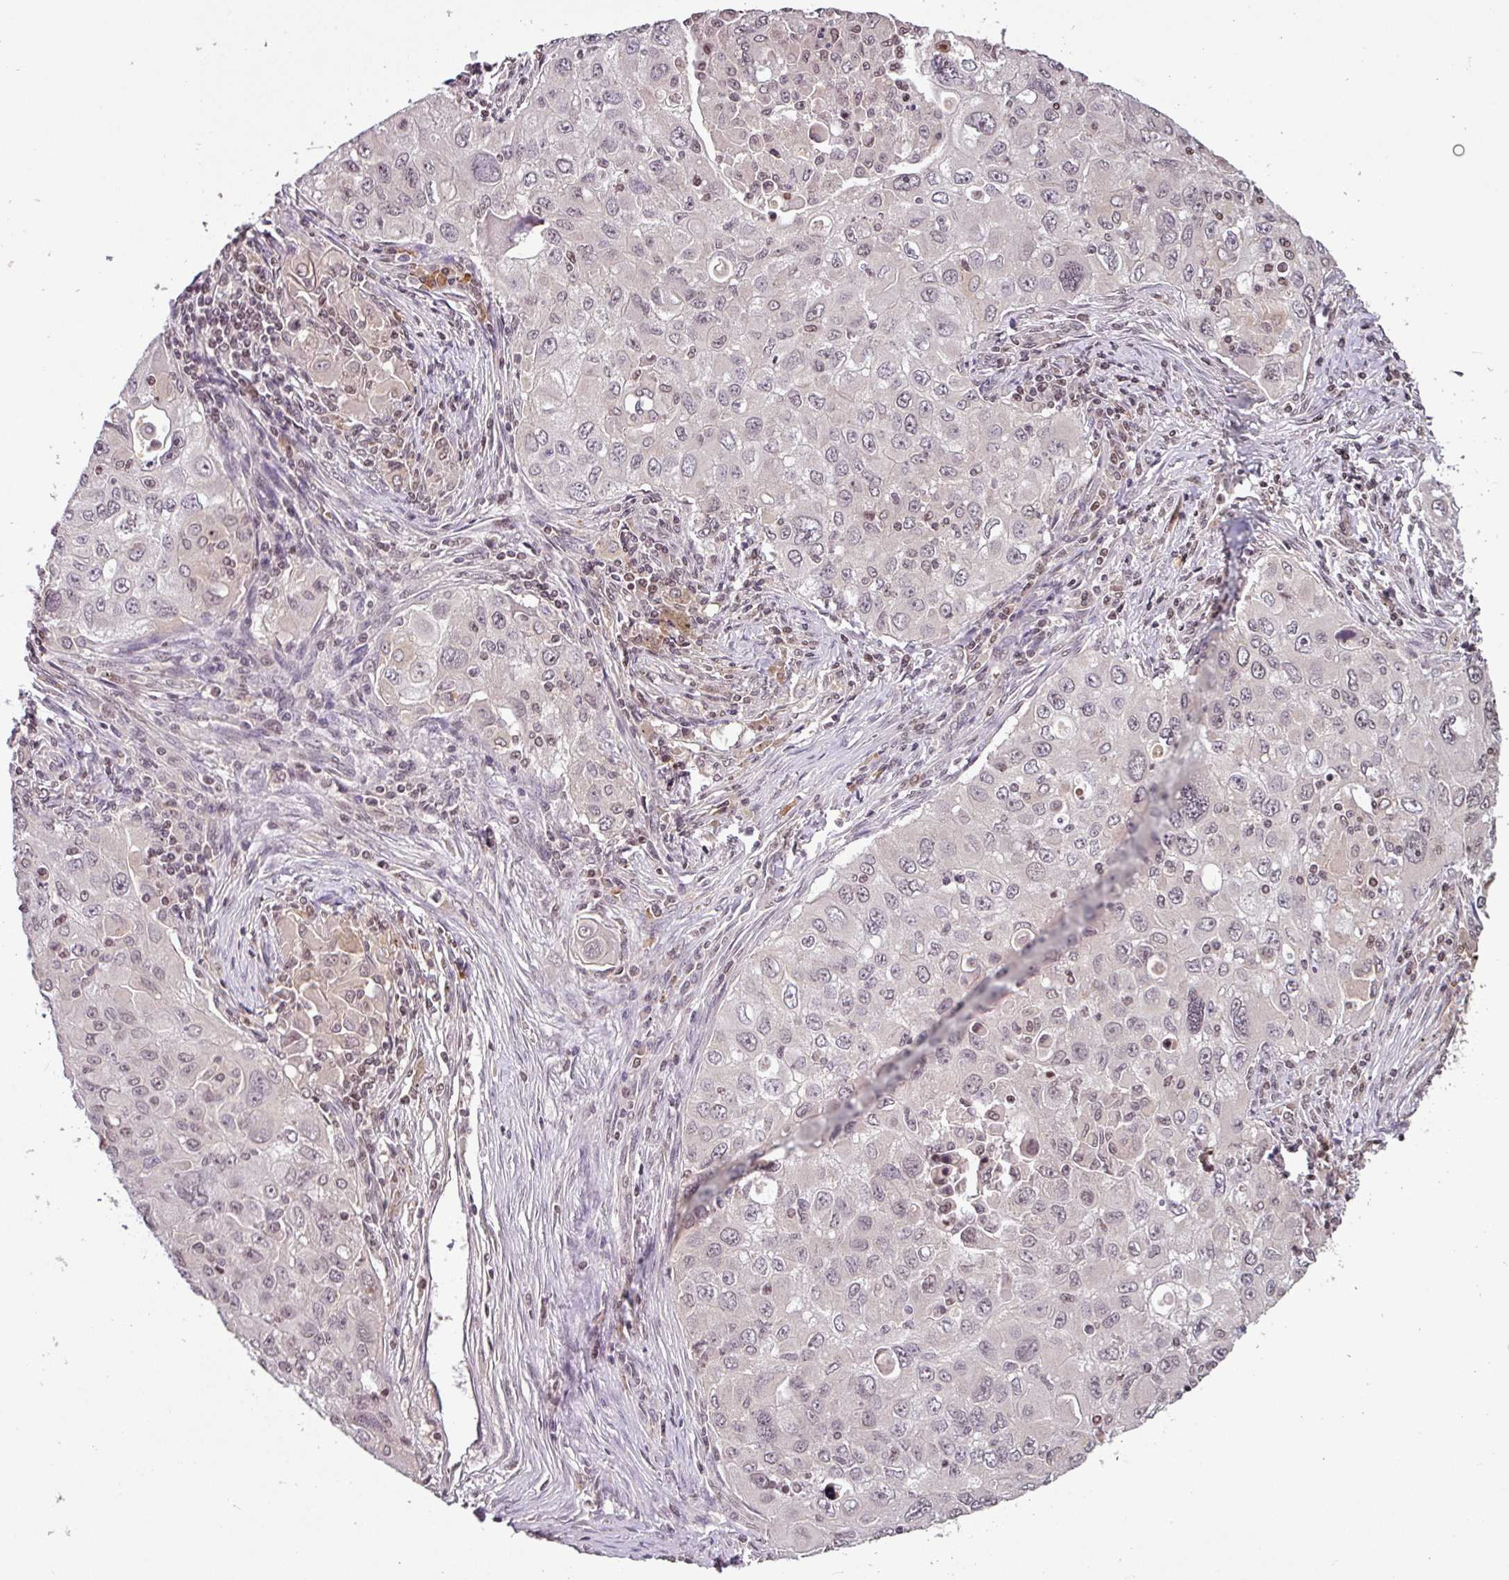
{"staining": {"intensity": "weak", "quantity": "<25%", "location": "nuclear"}, "tissue": "lung cancer", "cell_type": "Tumor cells", "image_type": "cancer", "snomed": [{"axis": "morphology", "description": "Adenocarcinoma, NOS"}, {"axis": "morphology", "description": "Adenocarcinoma, metastatic, NOS"}, {"axis": "topography", "description": "Lymph node"}, {"axis": "topography", "description": "Lung"}], "caption": "Immunohistochemistry image of neoplastic tissue: lung cancer (adenocarcinoma) stained with DAB (3,3'-diaminobenzidine) shows no significant protein expression in tumor cells. Brightfield microscopy of immunohistochemistry stained with DAB (brown) and hematoxylin (blue), captured at high magnification.", "gene": "SLC5A10", "patient": {"sex": "female", "age": 42}}